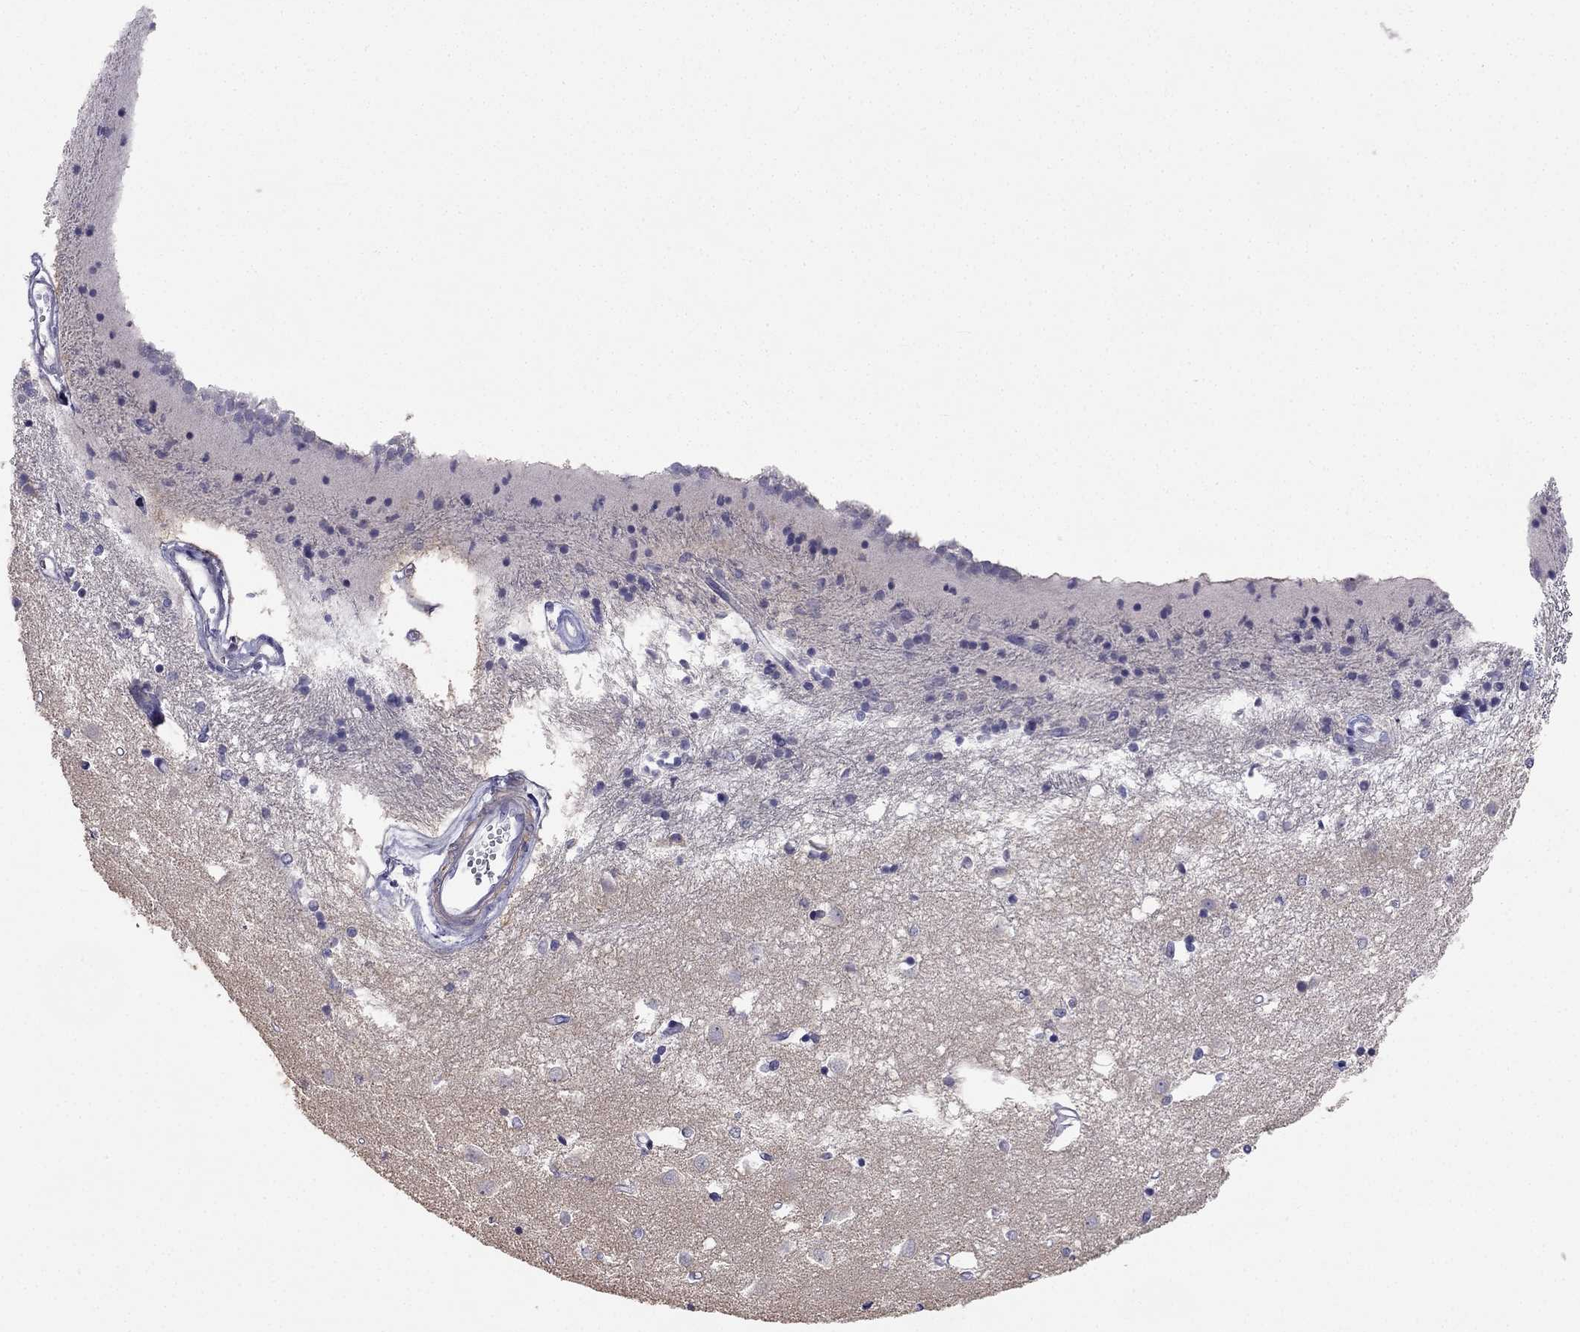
{"staining": {"intensity": "negative", "quantity": "none", "location": "none"}, "tissue": "caudate", "cell_type": "Glial cells", "image_type": "normal", "snomed": [{"axis": "morphology", "description": "Normal tissue, NOS"}, {"axis": "topography", "description": "Lateral ventricle wall"}], "caption": "Glial cells are negative for brown protein staining in normal caudate. The staining was performed using DAB to visualize the protein expression in brown, while the nuclei were stained in blue with hematoxylin (Magnification: 20x).", "gene": "C16orf89", "patient": {"sex": "male", "age": 54}}